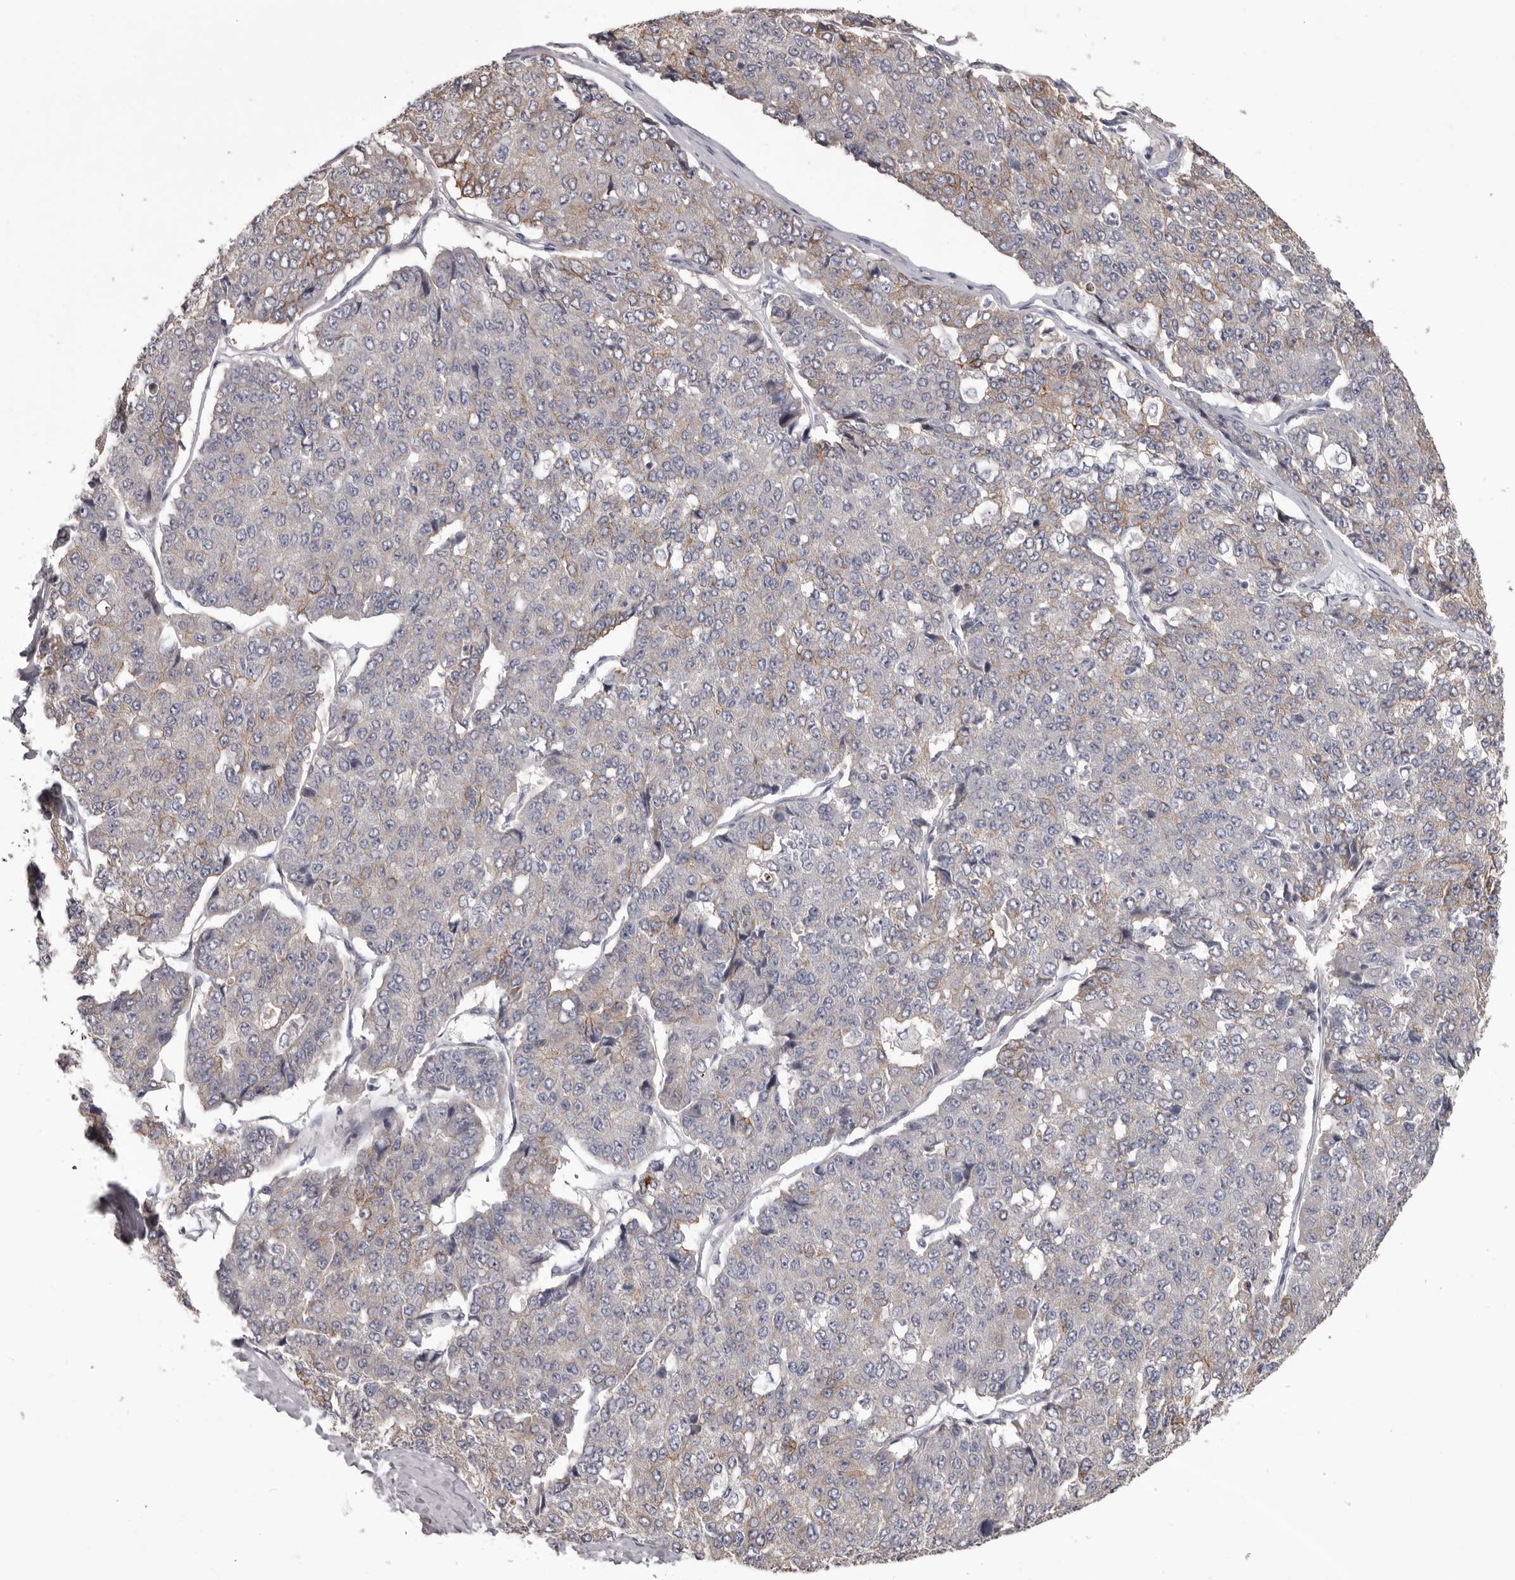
{"staining": {"intensity": "weak", "quantity": "25%-75%", "location": "cytoplasmic/membranous"}, "tissue": "pancreatic cancer", "cell_type": "Tumor cells", "image_type": "cancer", "snomed": [{"axis": "morphology", "description": "Adenocarcinoma, NOS"}, {"axis": "topography", "description": "Pancreas"}], "caption": "Brown immunohistochemical staining in pancreatic adenocarcinoma displays weak cytoplasmic/membranous expression in about 25%-75% of tumor cells.", "gene": "LPAR6", "patient": {"sex": "male", "age": 50}}